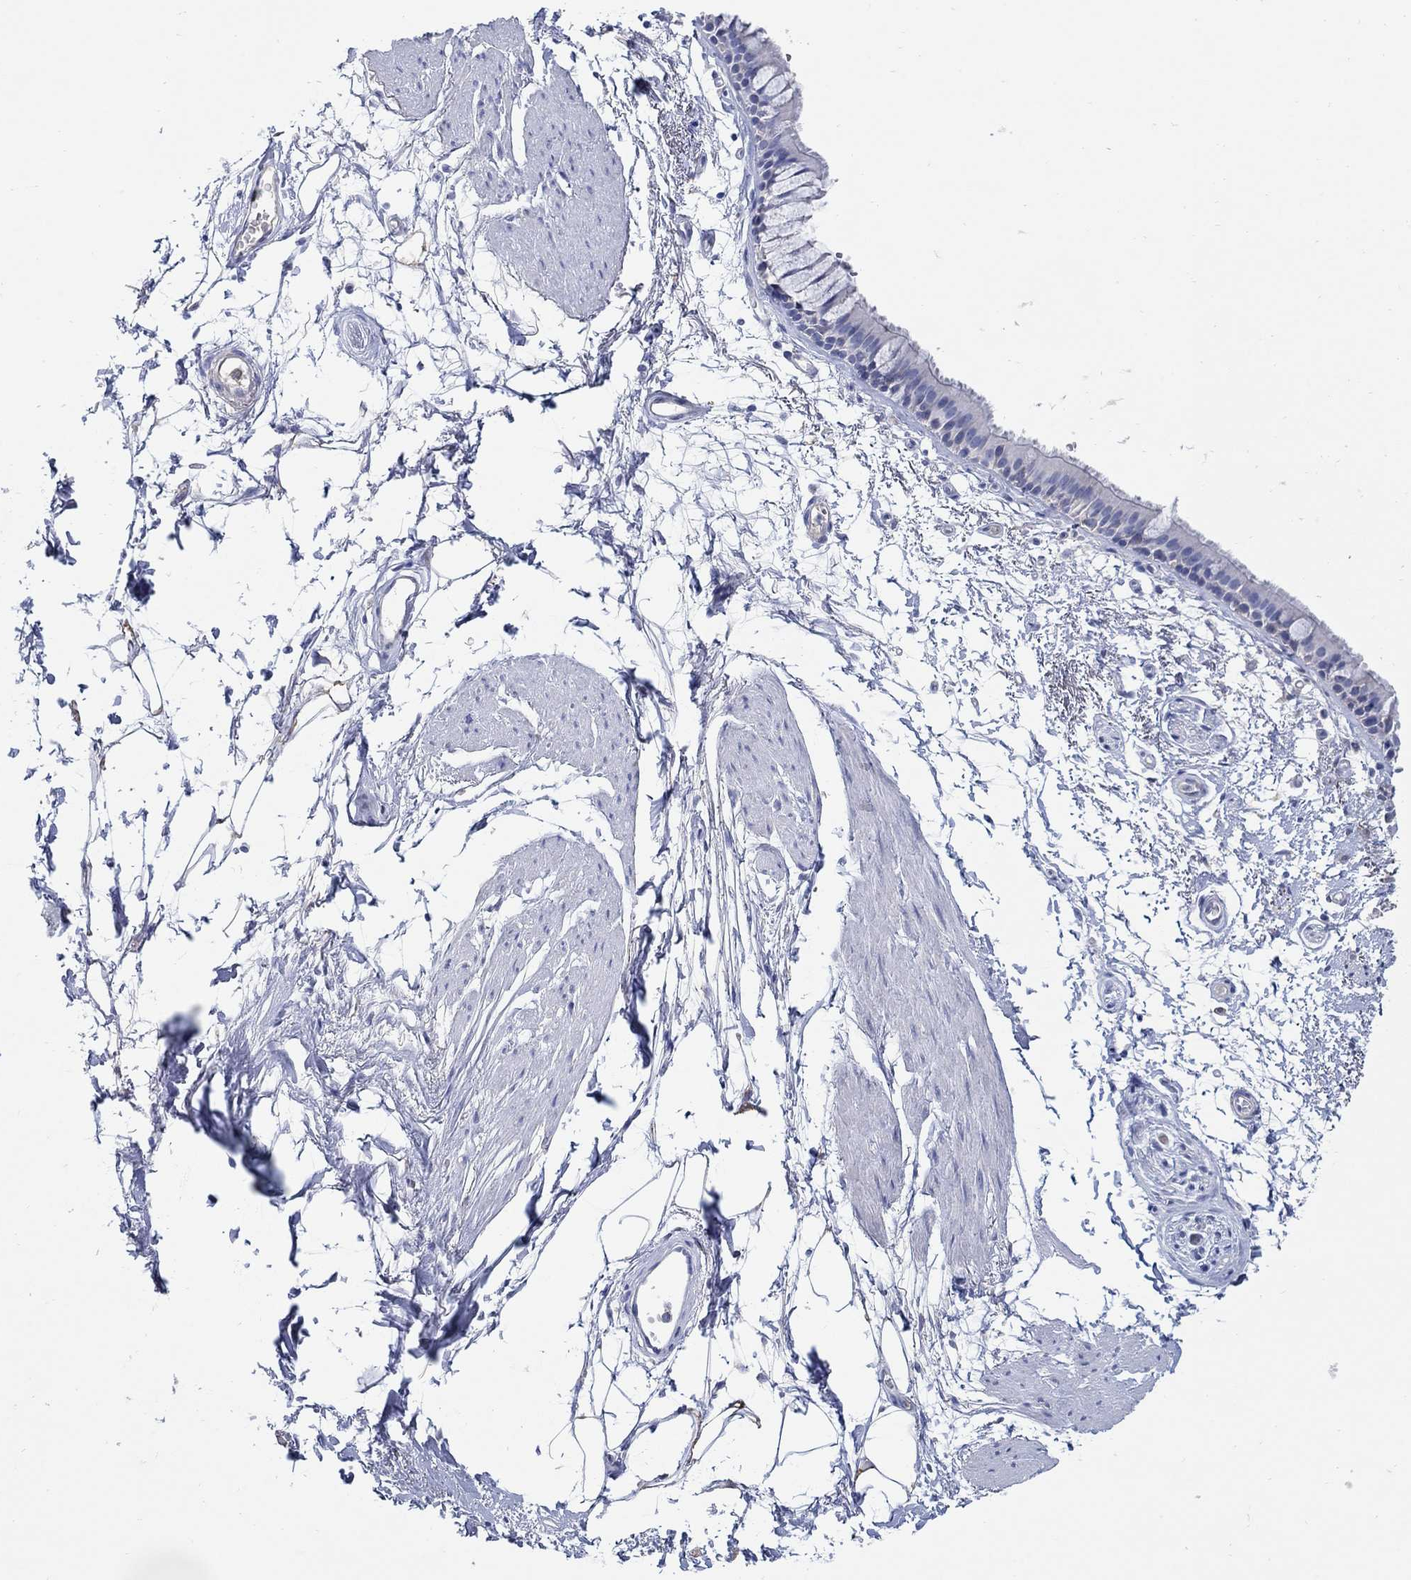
{"staining": {"intensity": "negative", "quantity": "none", "location": "none"}, "tissue": "bronchus", "cell_type": "Respiratory epithelial cells", "image_type": "normal", "snomed": [{"axis": "morphology", "description": "Normal tissue, NOS"}, {"axis": "topography", "description": "Cartilage tissue"}, {"axis": "topography", "description": "Bronchus"}], "caption": "Immunohistochemistry (IHC) photomicrograph of benign bronchus: bronchus stained with DAB shows no significant protein staining in respiratory epithelial cells.", "gene": "REEP2", "patient": {"sex": "male", "age": 66}}